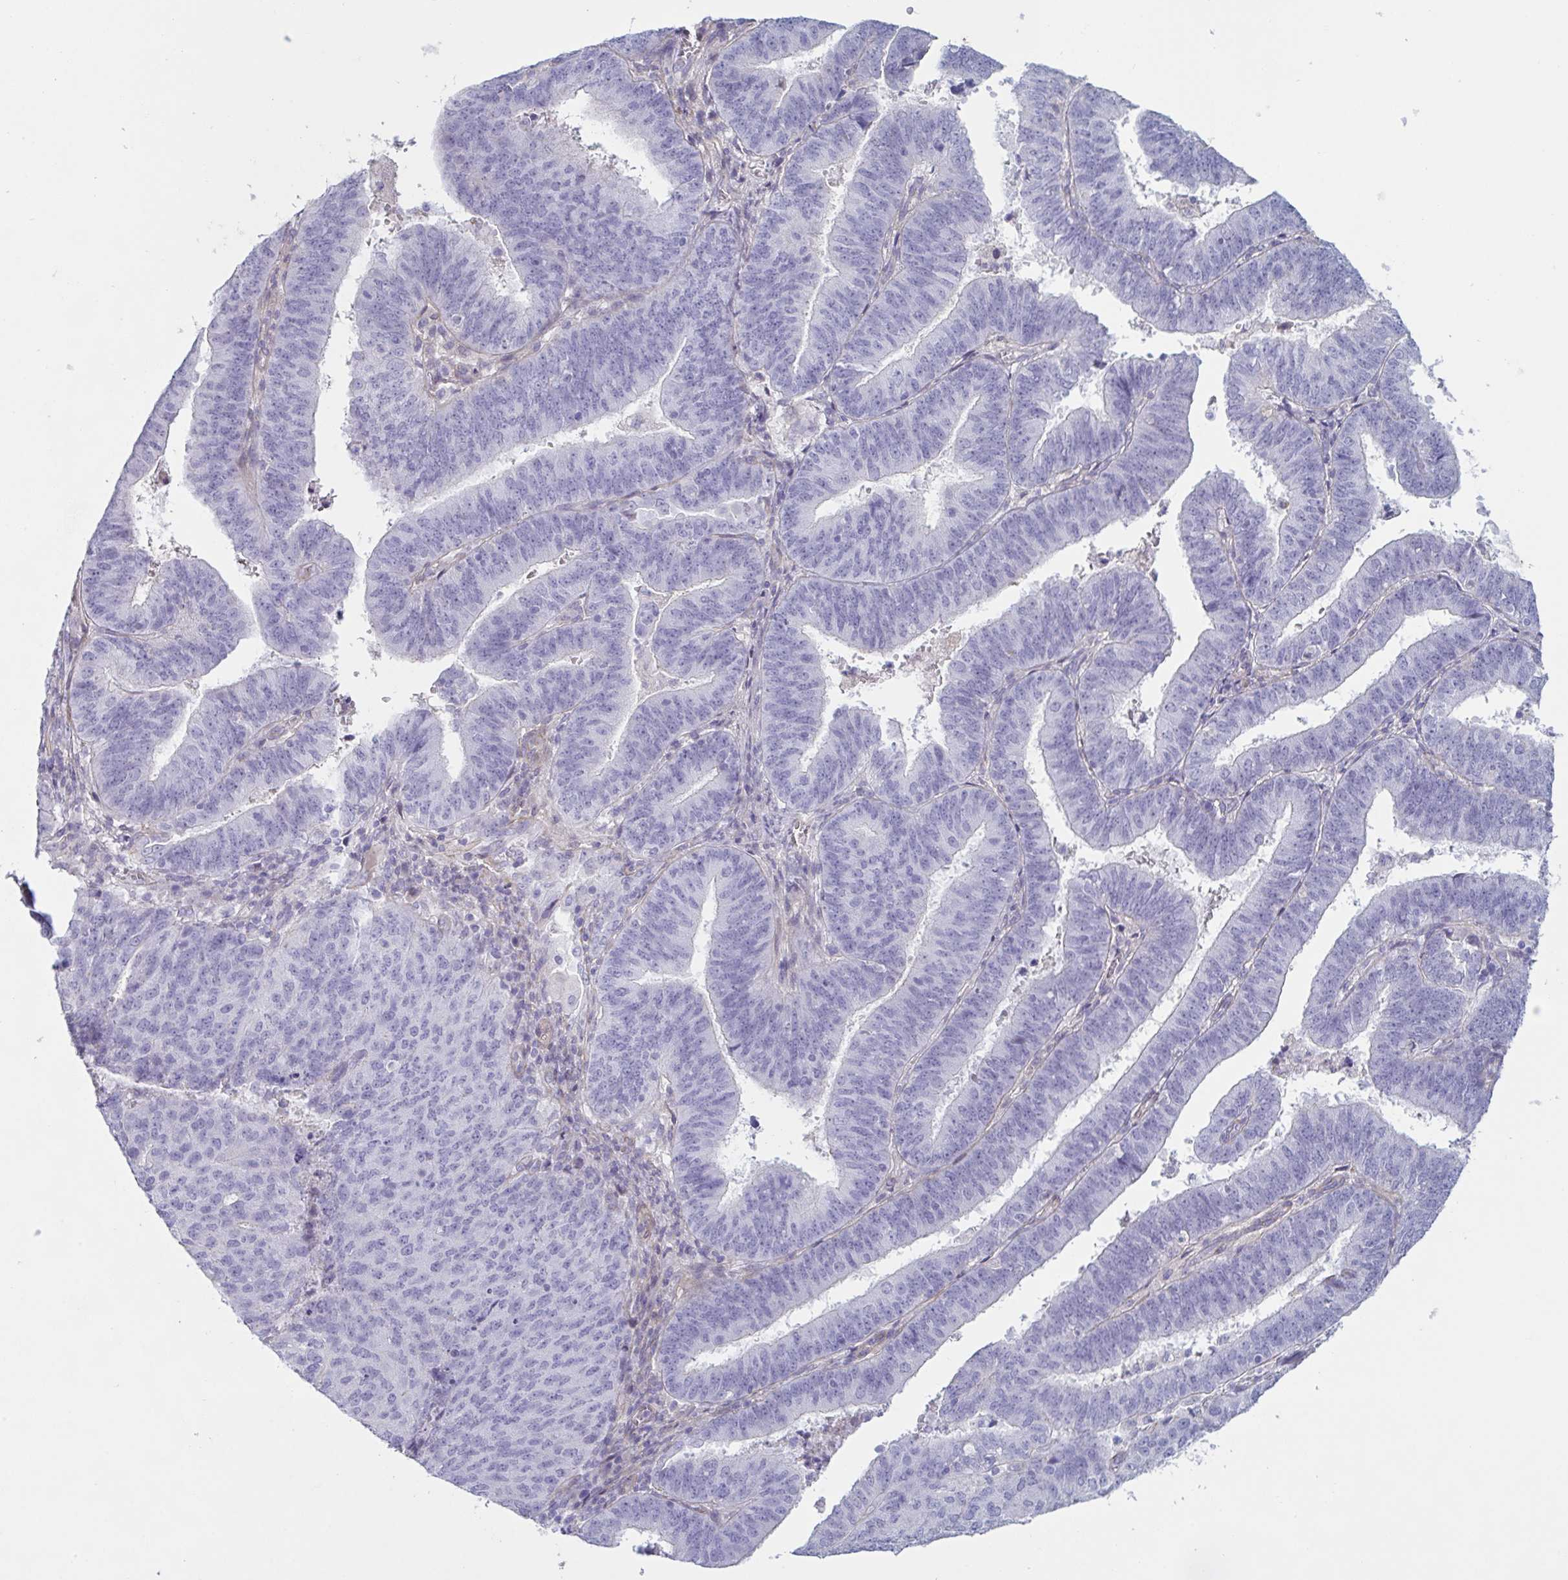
{"staining": {"intensity": "negative", "quantity": "none", "location": "none"}, "tissue": "endometrial cancer", "cell_type": "Tumor cells", "image_type": "cancer", "snomed": [{"axis": "morphology", "description": "Adenocarcinoma, NOS"}, {"axis": "topography", "description": "Endometrium"}], "caption": "Tumor cells are negative for protein expression in human endometrial cancer.", "gene": "OR5P3", "patient": {"sex": "female", "age": 82}}